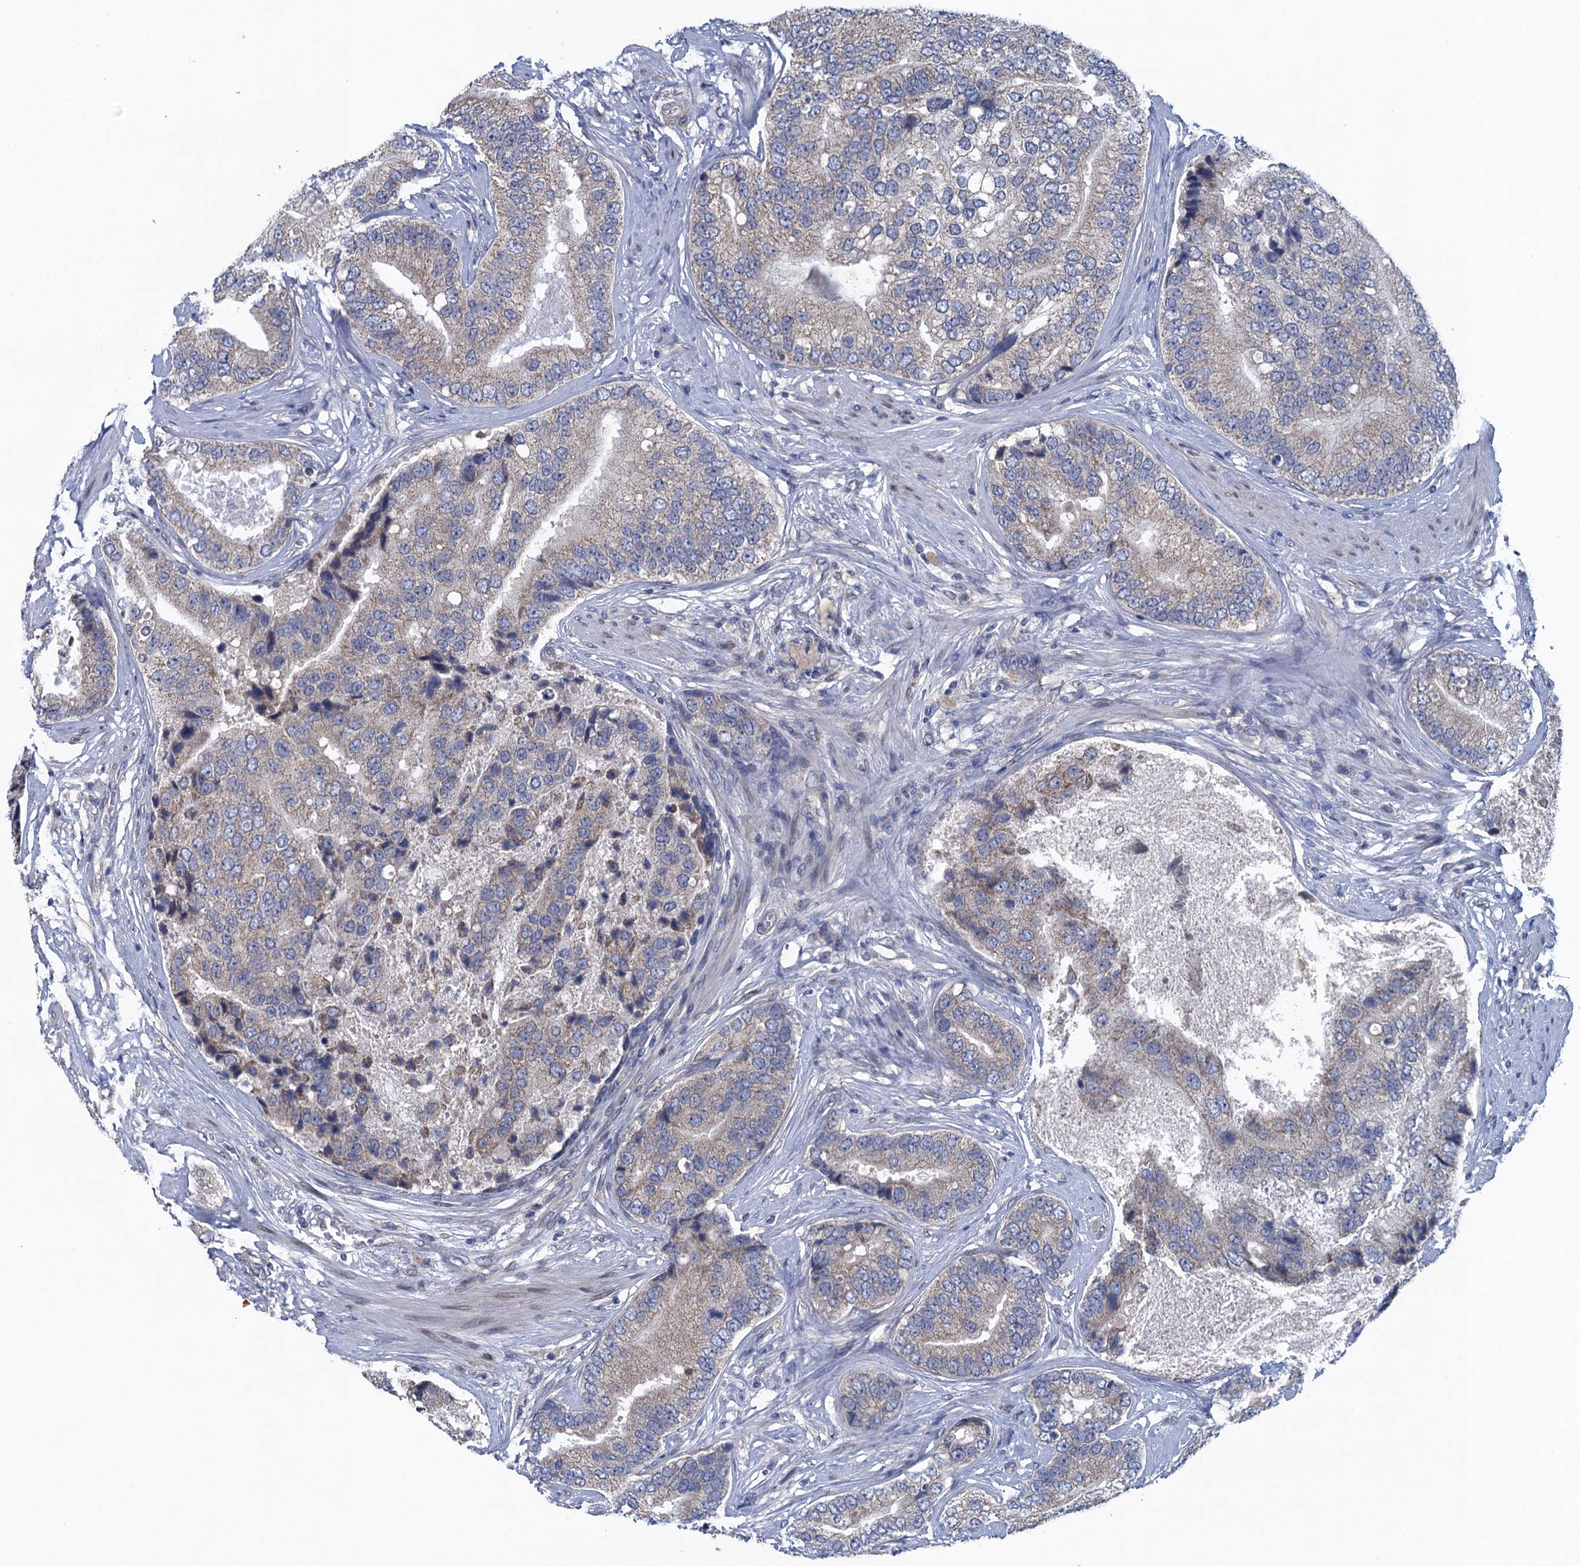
{"staining": {"intensity": "weak", "quantity": "25%-75%", "location": "cytoplasmic/membranous"}, "tissue": "prostate cancer", "cell_type": "Tumor cells", "image_type": "cancer", "snomed": [{"axis": "morphology", "description": "Adenocarcinoma, High grade"}, {"axis": "topography", "description": "Prostate"}], "caption": "Protein analysis of prostate cancer (adenocarcinoma (high-grade)) tissue demonstrates weak cytoplasmic/membranous positivity in approximately 25%-75% of tumor cells. The staining is performed using DAB (3,3'-diaminobenzidine) brown chromogen to label protein expression. The nuclei are counter-stained blue using hematoxylin.", "gene": "CTU2", "patient": {"sex": "male", "age": 70}}